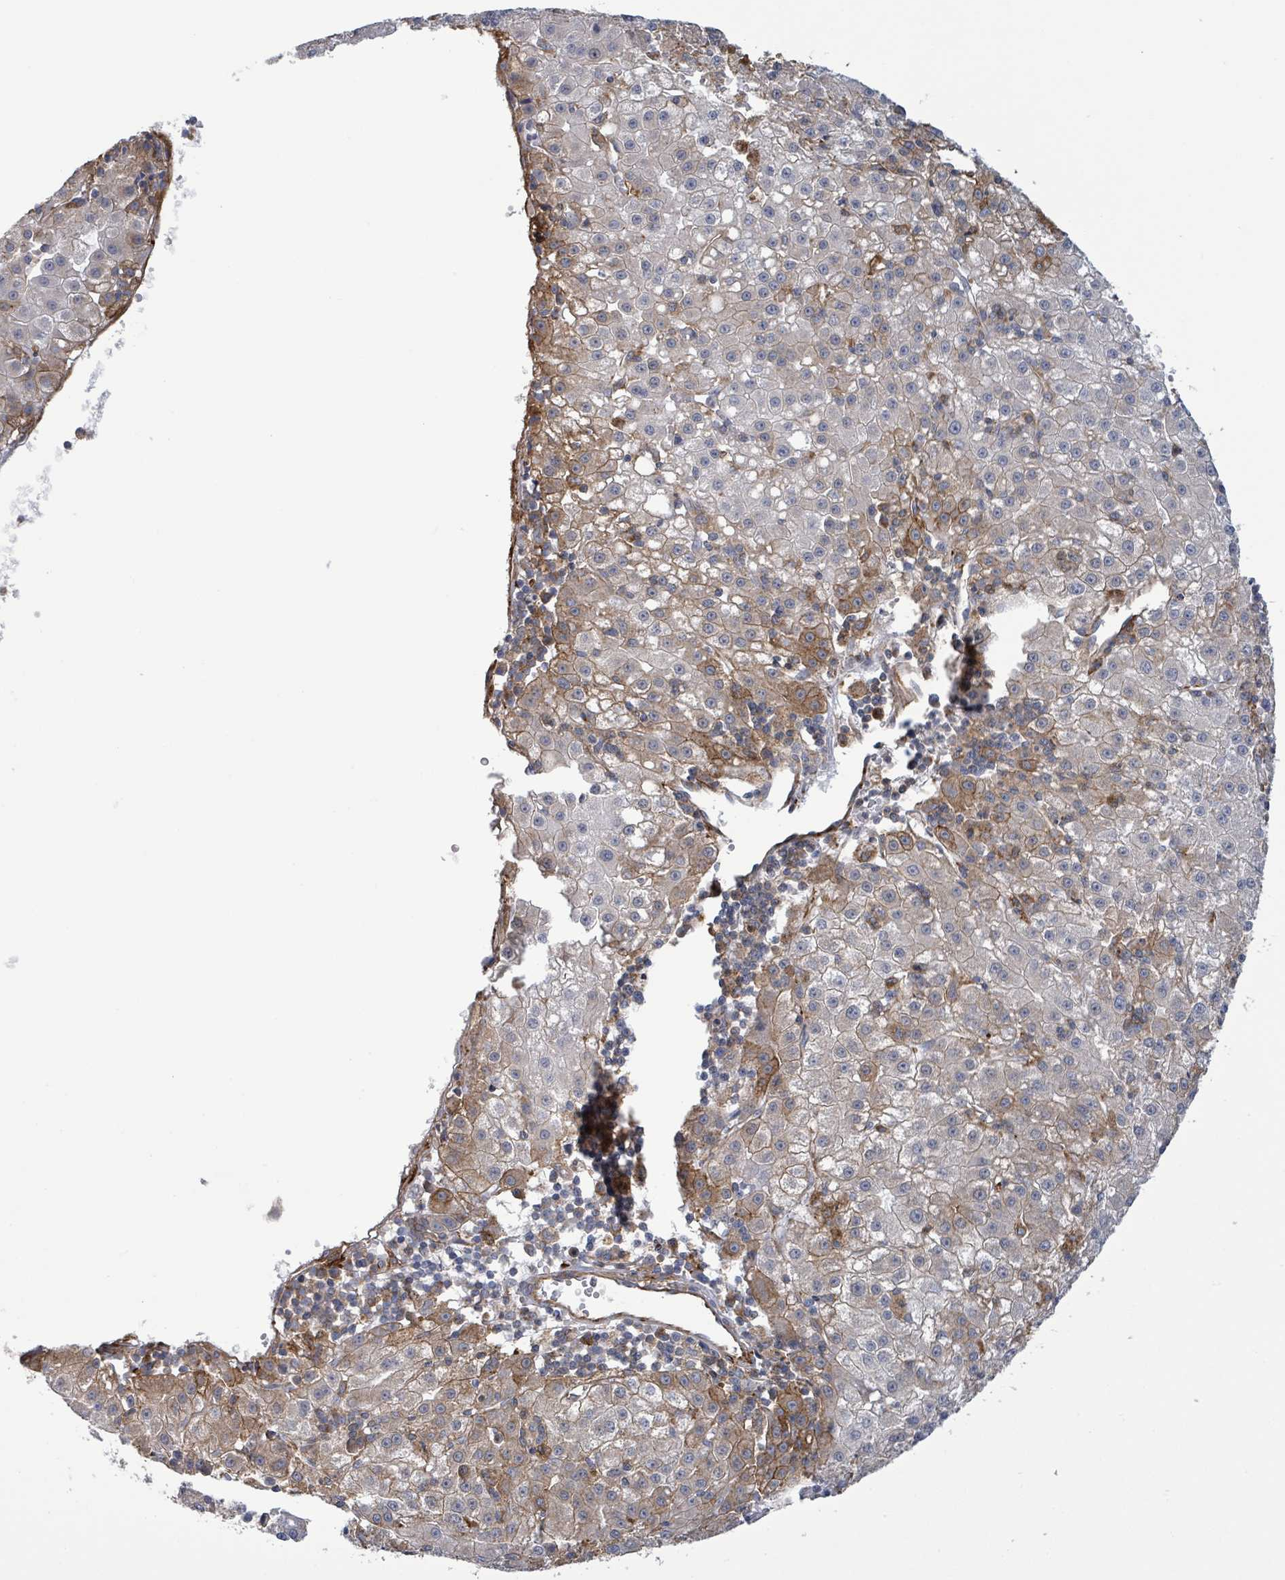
{"staining": {"intensity": "moderate", "quantity": "<25%", "location": "cytoplasmic/membranous"}, "tissue": "liver cancer", "cell_type": "Tumor cells", "image_type": "cancer", "snomed": [{"axis": "morphology", "description": "Carcinoma, Hepatocellular, NOS"}, {"axis": "topography", "description": "Liver"}], "caption": "A low amount of moderate cytoplasmic/membranous positivity is appreciated in approximately <25% of tumor cells in liver cancer (hepatocellular carcinoma) tissue.", "gene": "EGFL7", "patient": {"sex": "male", "age": 76}}